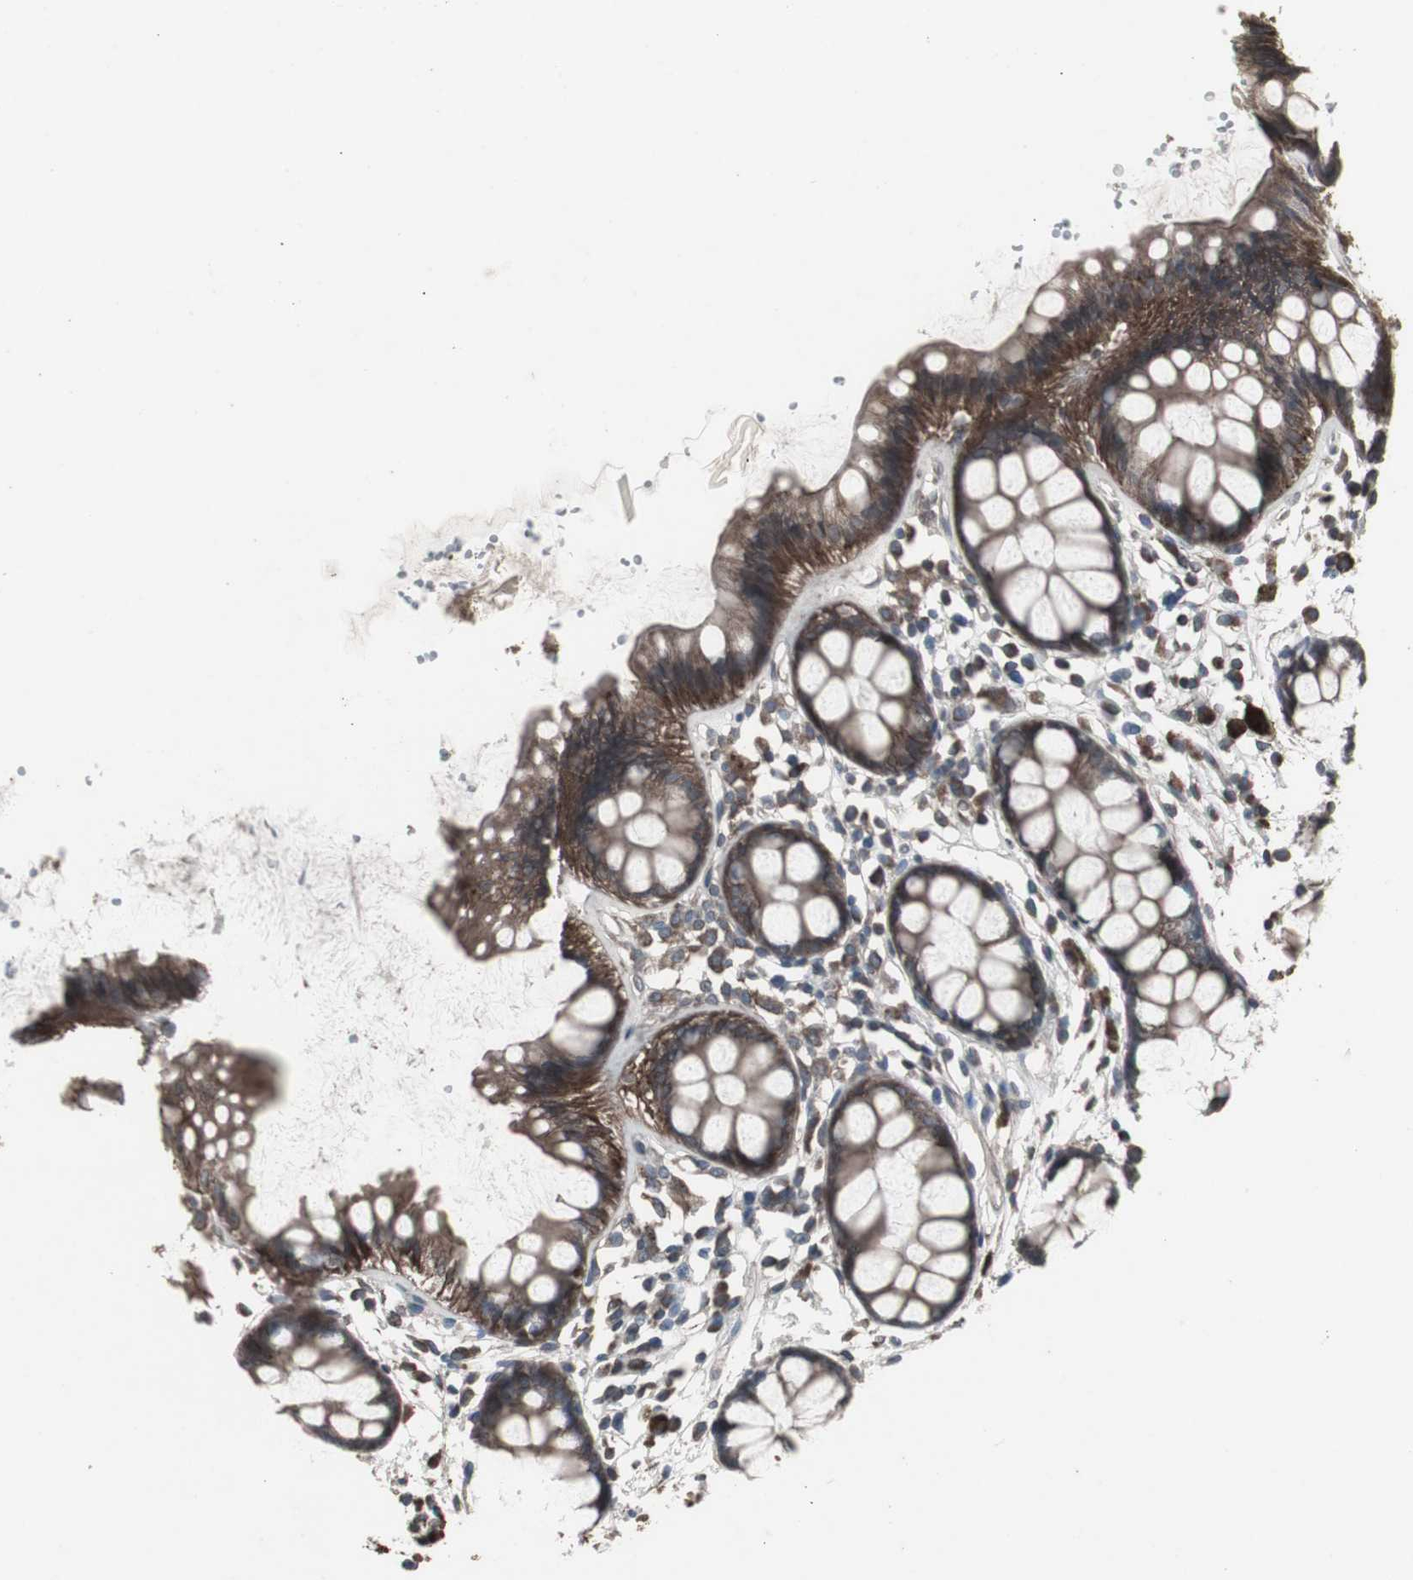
{"staining": {"intensity": "moderate", "quantity": "25%-75%", "location": "cytoplasmic/membranous"}, "tissue": "rectum", "cell_type": "Glandular cells", "image_type": "normal", "snomed": [{"axis": "morphology", "description": "Normal tissue, NOS"}, {"axis": "topography", "description": "Rectum"}], "caption": "The immunohistochemical stain labels moderate cytoplasmic/membranous expression in glandular cells of unremarkable rectum. Immunohistochemistry (ihc) stains the protein of interest in brown and the nuclei are stained blue.", "gene": "SSTR2", "patient": {"sex": "female", "age": 66}}